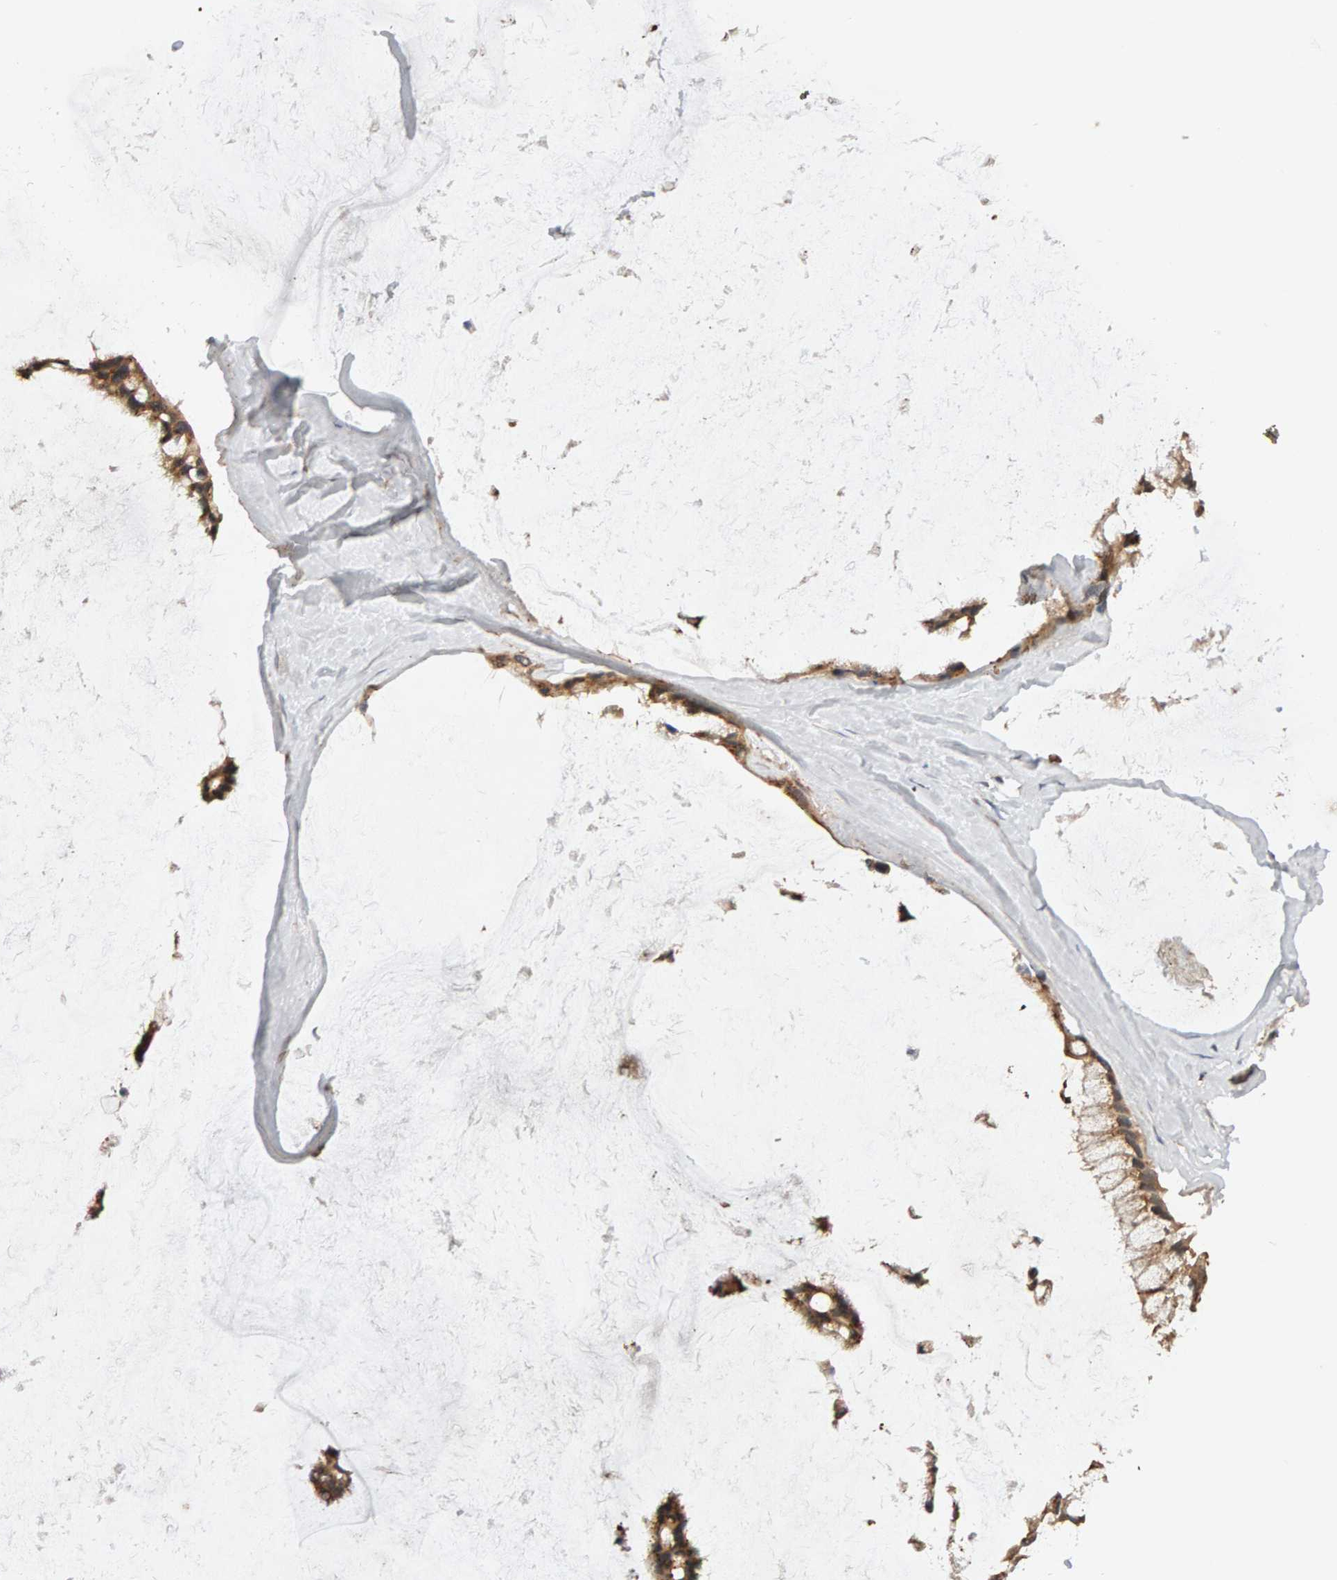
{"staining": {"intensity": "moderate", "quantity": ">75%", "location": "cytoplasmic/membranous"}, "tissue": "ovarian cancer", "cell_type": "Tumor cells", "image_type": "cancer", "snomed": [{"axis": "morphology", "description": "Cystadenocarcinoma, mucinous, NOS"}, {"axis": "topography", "description": "Ovary"}], "caption": "Mucinous cystadenocarcinoma (ovarian) was stained to show a protein in brown. There is medium levels of moderate cytoplasmic/membranous staining in about >75% of tumor cells. (DAB IHC with brightfield microscopy, high magnification).", "gene": "DNAJC7", "patient": {"sex": "female", "age": 39}}